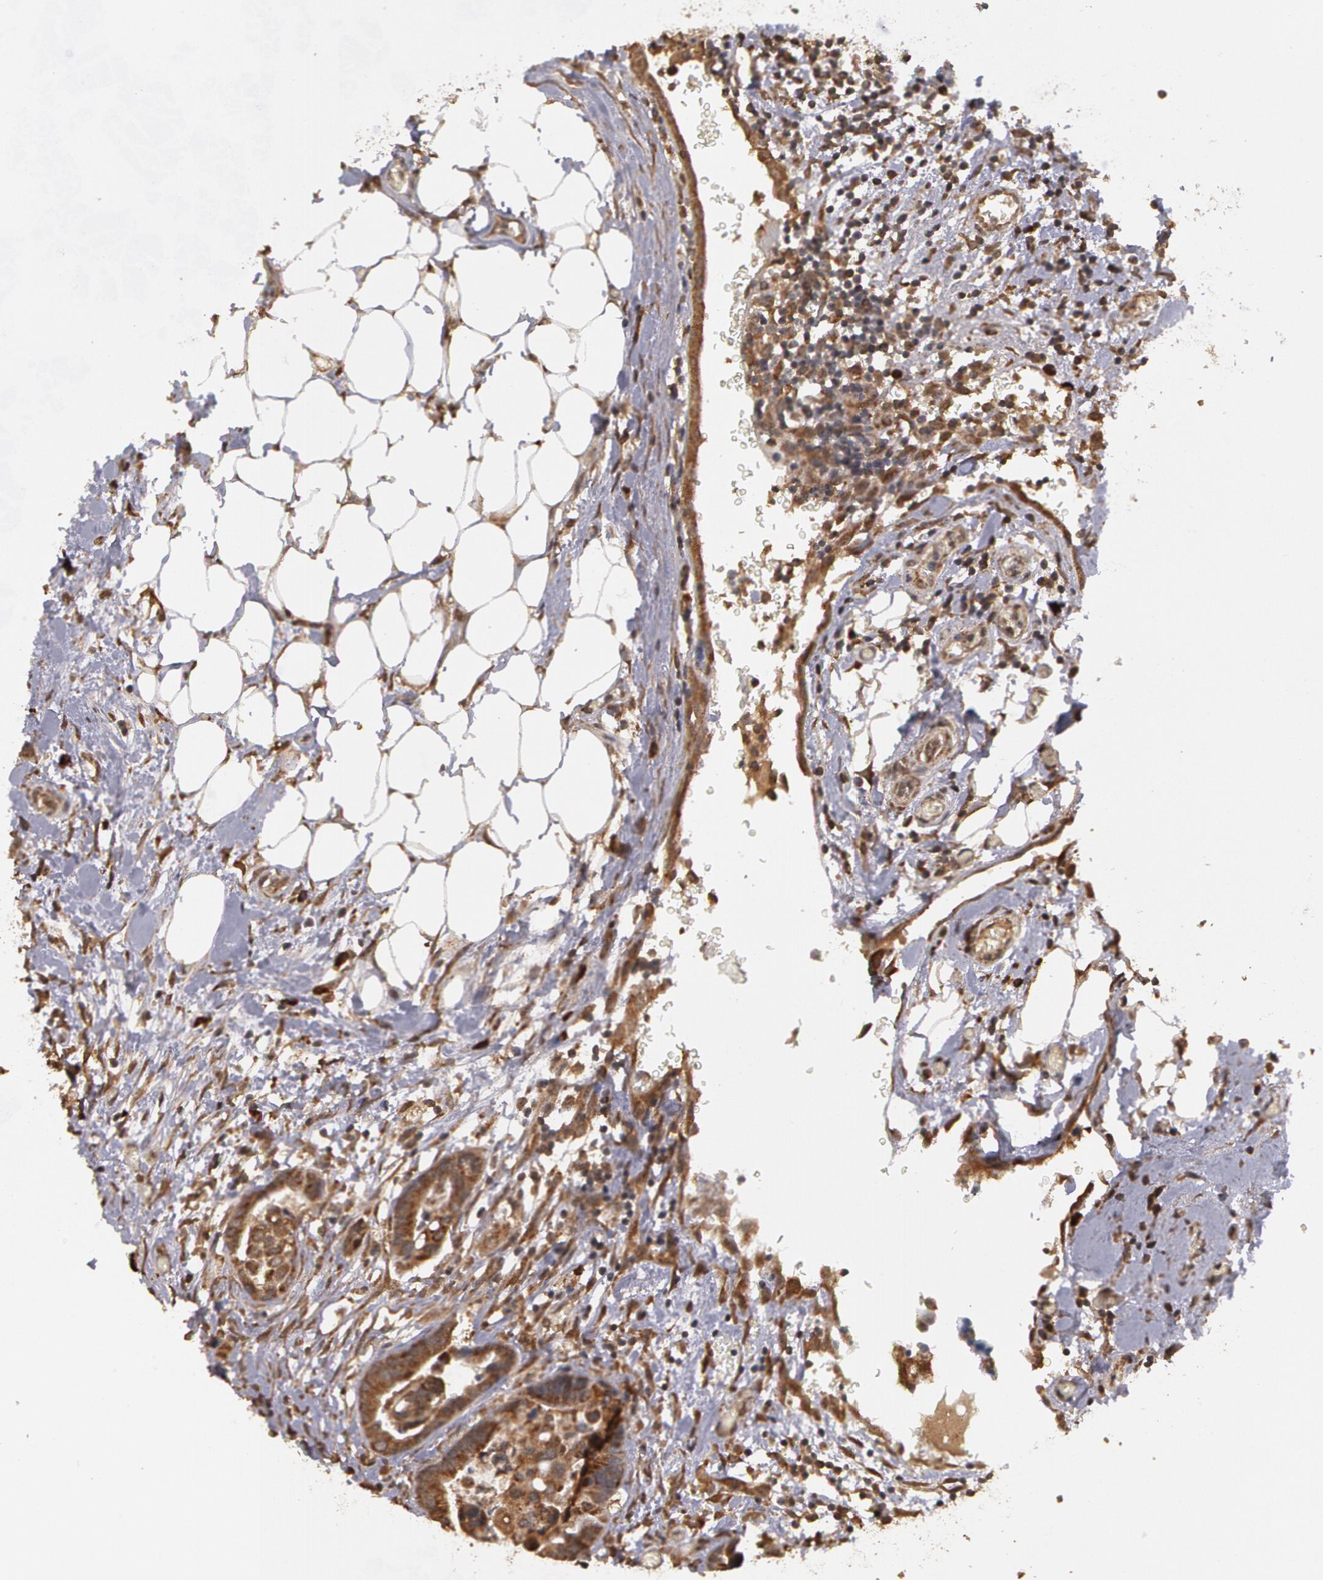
{"staining": {"intensity": "strong", "quantity": ">75%", "location": "cytoplasmic/membranous"}, "tissue": "colorectal cancer", "cell_type": "Tumor cells", "image_type": "cancer", "snomed": [{"axis": "morphology", "description": "Adenocarcinoma, NOS"}, {"axis": "topography", "description": "Colon"}], "caption": "Human colorectal adenocarcinoma stained for a protein (brown) shows strong cytoplasmic/membranous positive expression in approximately >75% of tumor cells.", "gene": "GLIS1", "patient": {"sex": "male", "age": 82}}